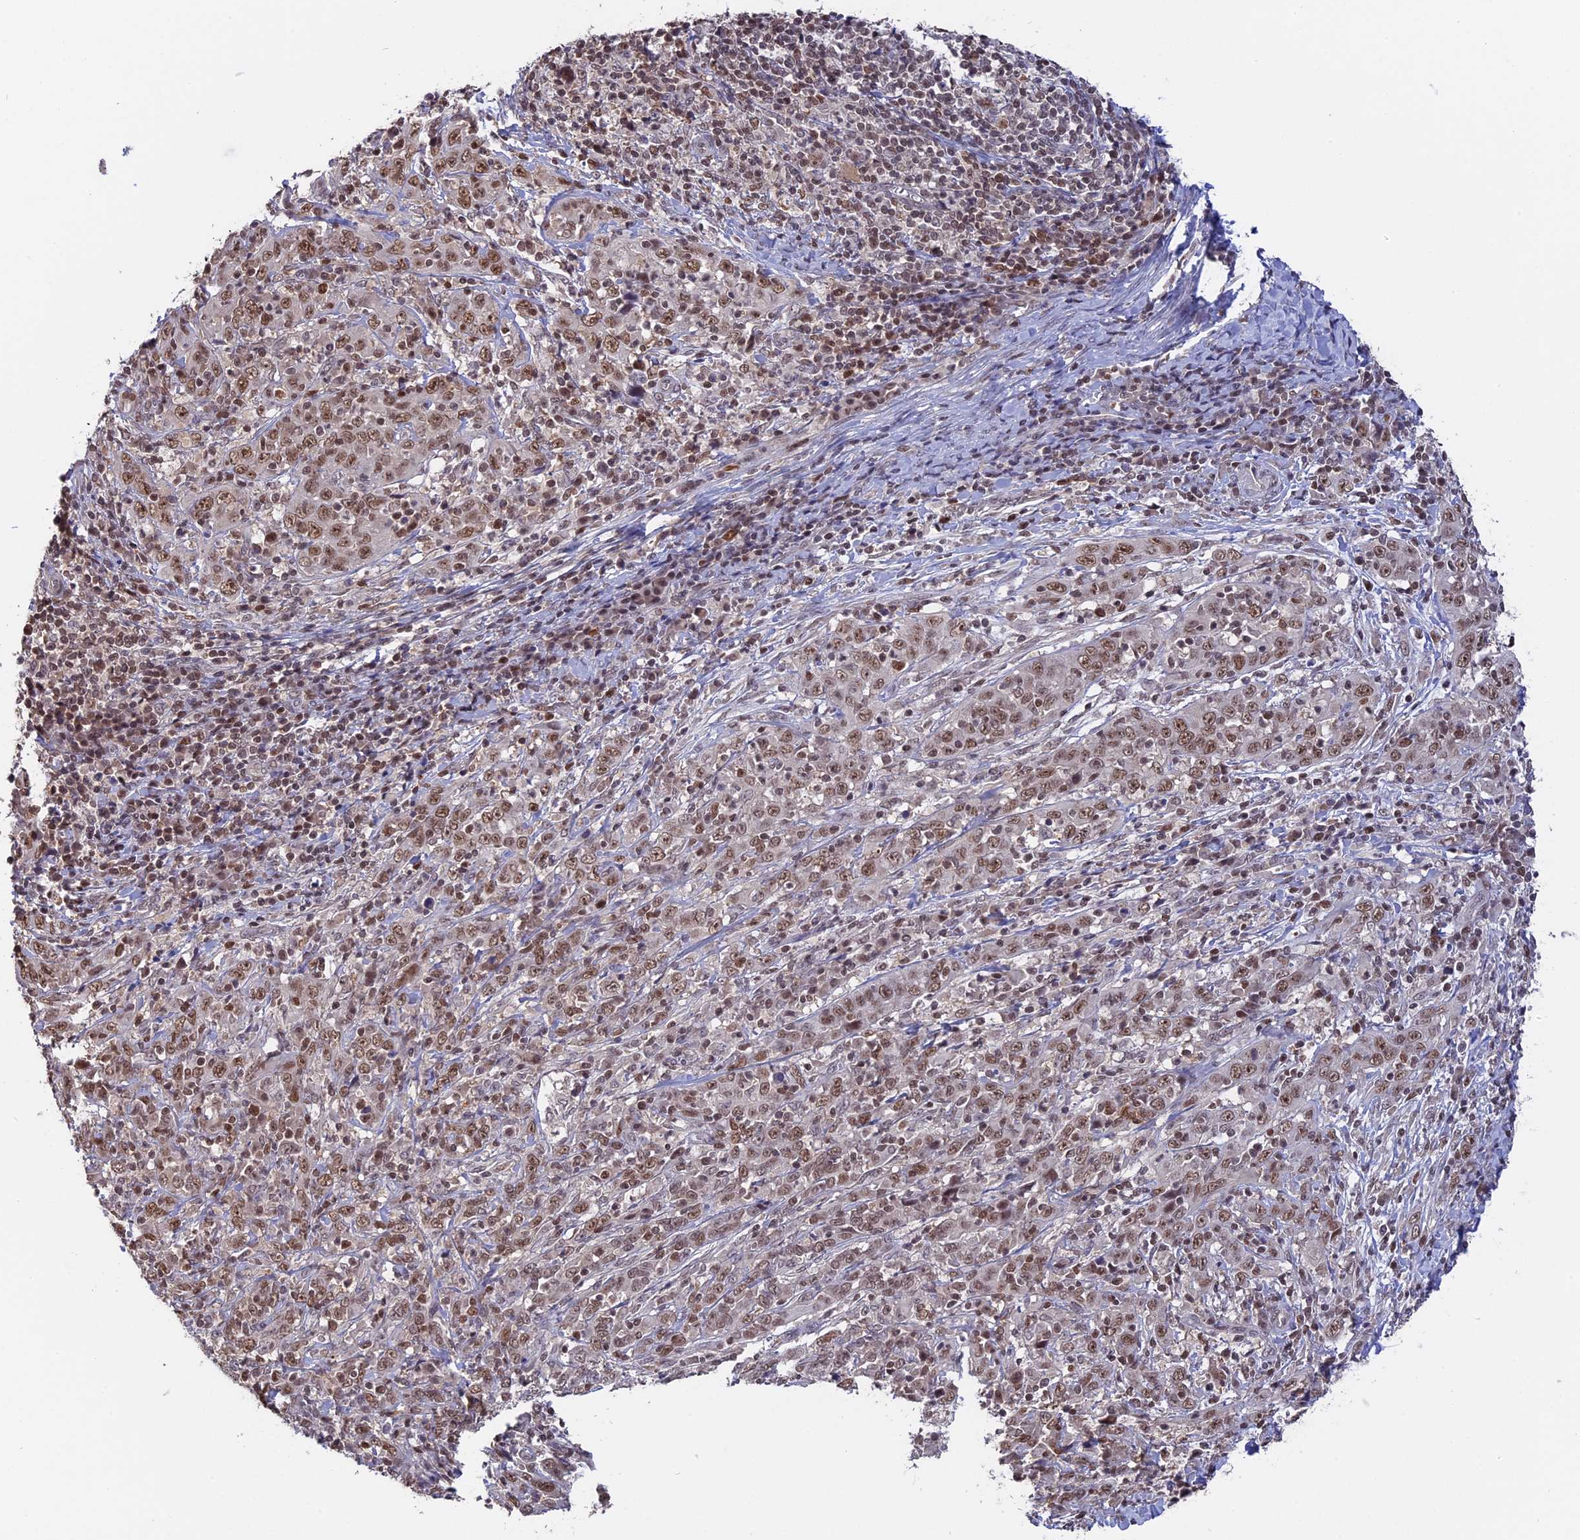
{"staining": {"intensity": "moderate", "quantity": ">75%", "location": "nuclear"}, "tissue": "cervical cancer", "cell_type": "Tumor cells", "image_type": "cancer", "snomed": [{"axis": "morphology", "description": "Squamous cell carcinoma, NOS"}, {"axis": "topography", "description": "Cervix"}], "caption": "This is a histology image of immunohistochemistry staining of cervical cancer, which shows moderate expression in the nuclear of tumor cells.", "gene": "RFC5", "patient": {"sex": "female", "age": 46}}